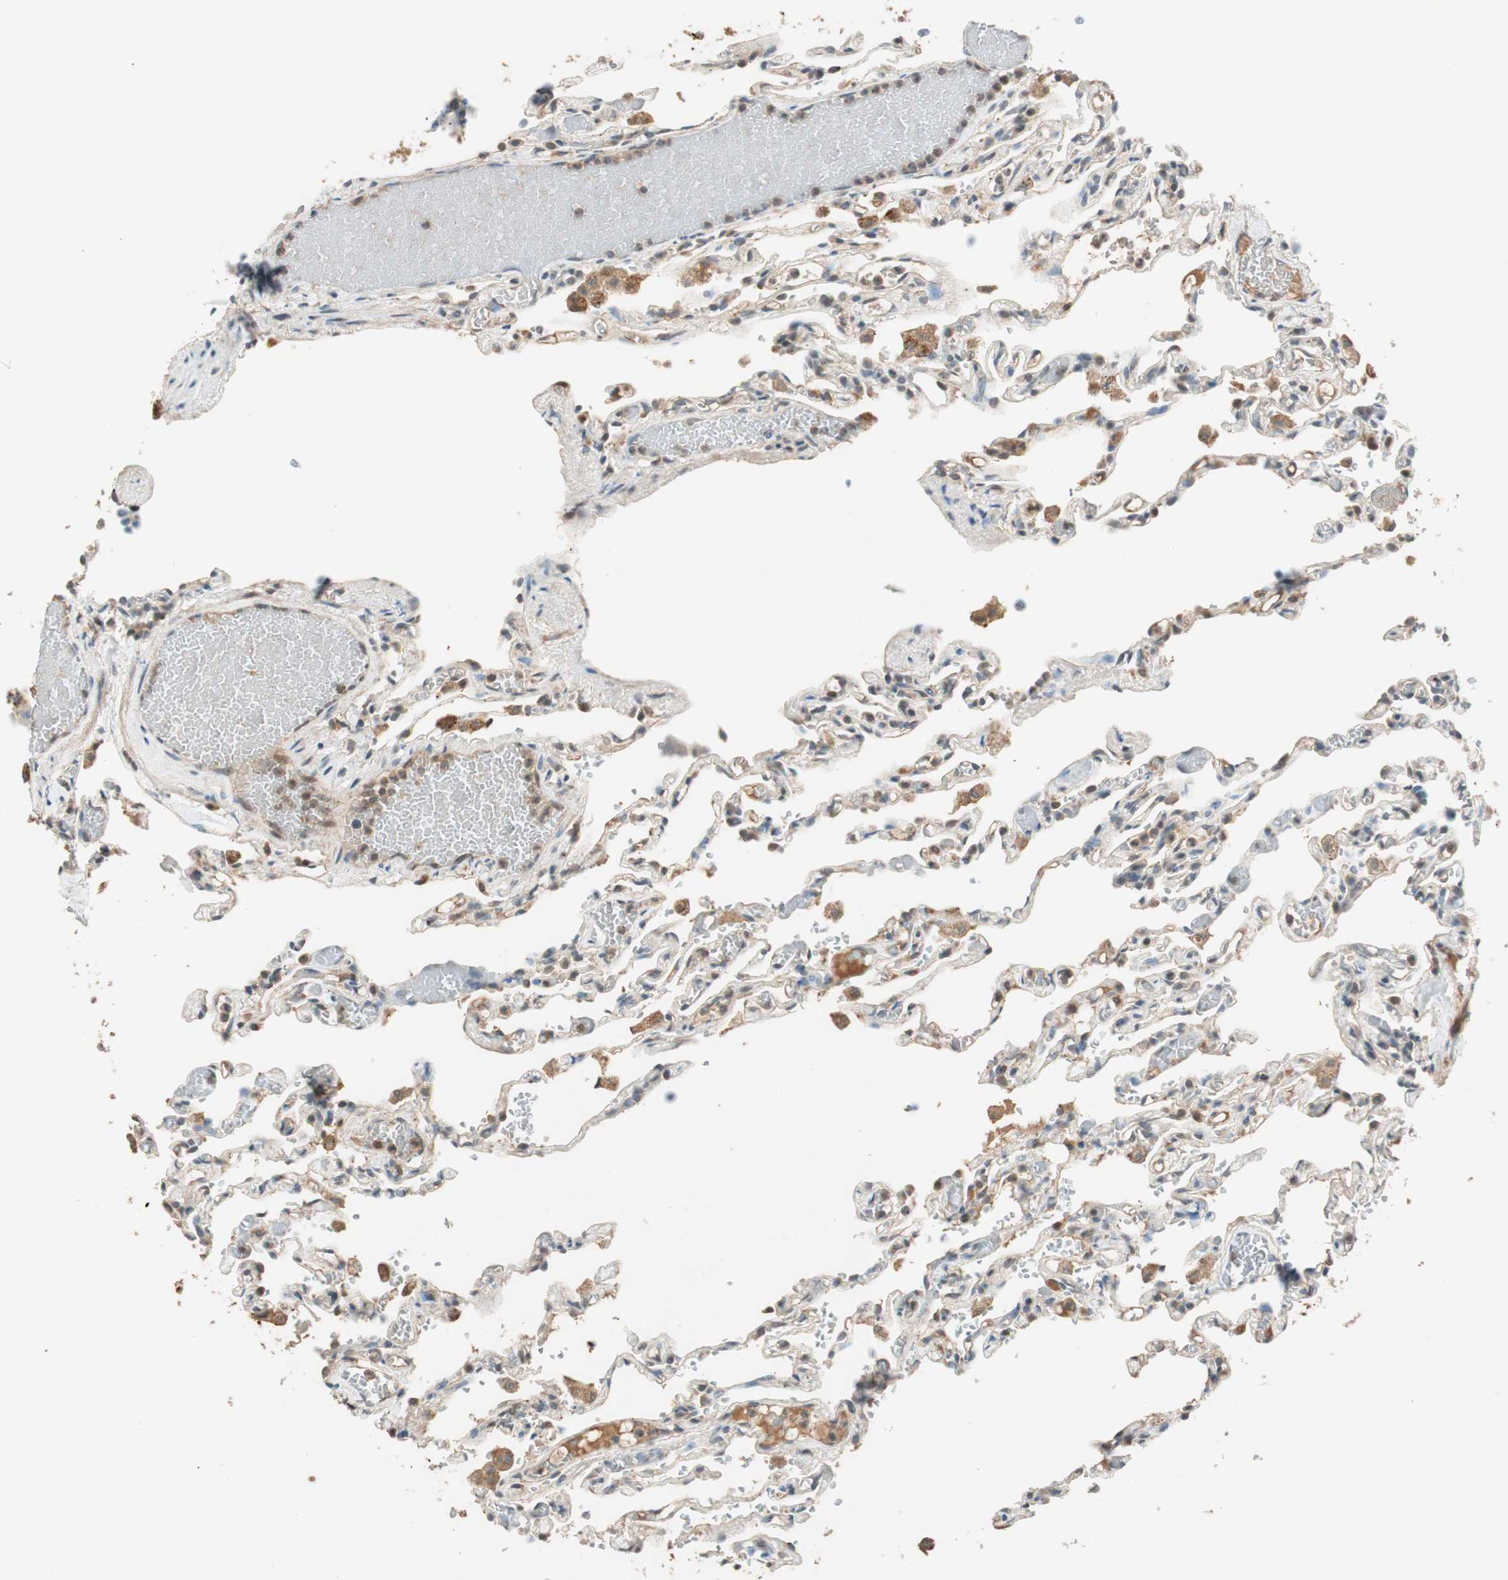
{"staining": {"intensity": "weak", "quantity": ">75%", "location": "cytoplasmic/membranous"}, "tissue": "lung", "cell_type": "Alveolar cells", "image_type": "normal", "snomed": [{"axis": "morphology", "description": "Normal tissue, NOS"}, {"axis": "topography", "description": "Lung"}], "caption": "Immunohistochemistry (IHC) of normal lung displays low levels of weak cytoplasmic/membranous expression in approximately >75% of alveolar cells. Using DAB (brown) and hematoxylin (blue) stains, captured at high magnification using brightfield microscopy.", "gene": "GLB1", "patient": {"sex": "male", "age": 21}}